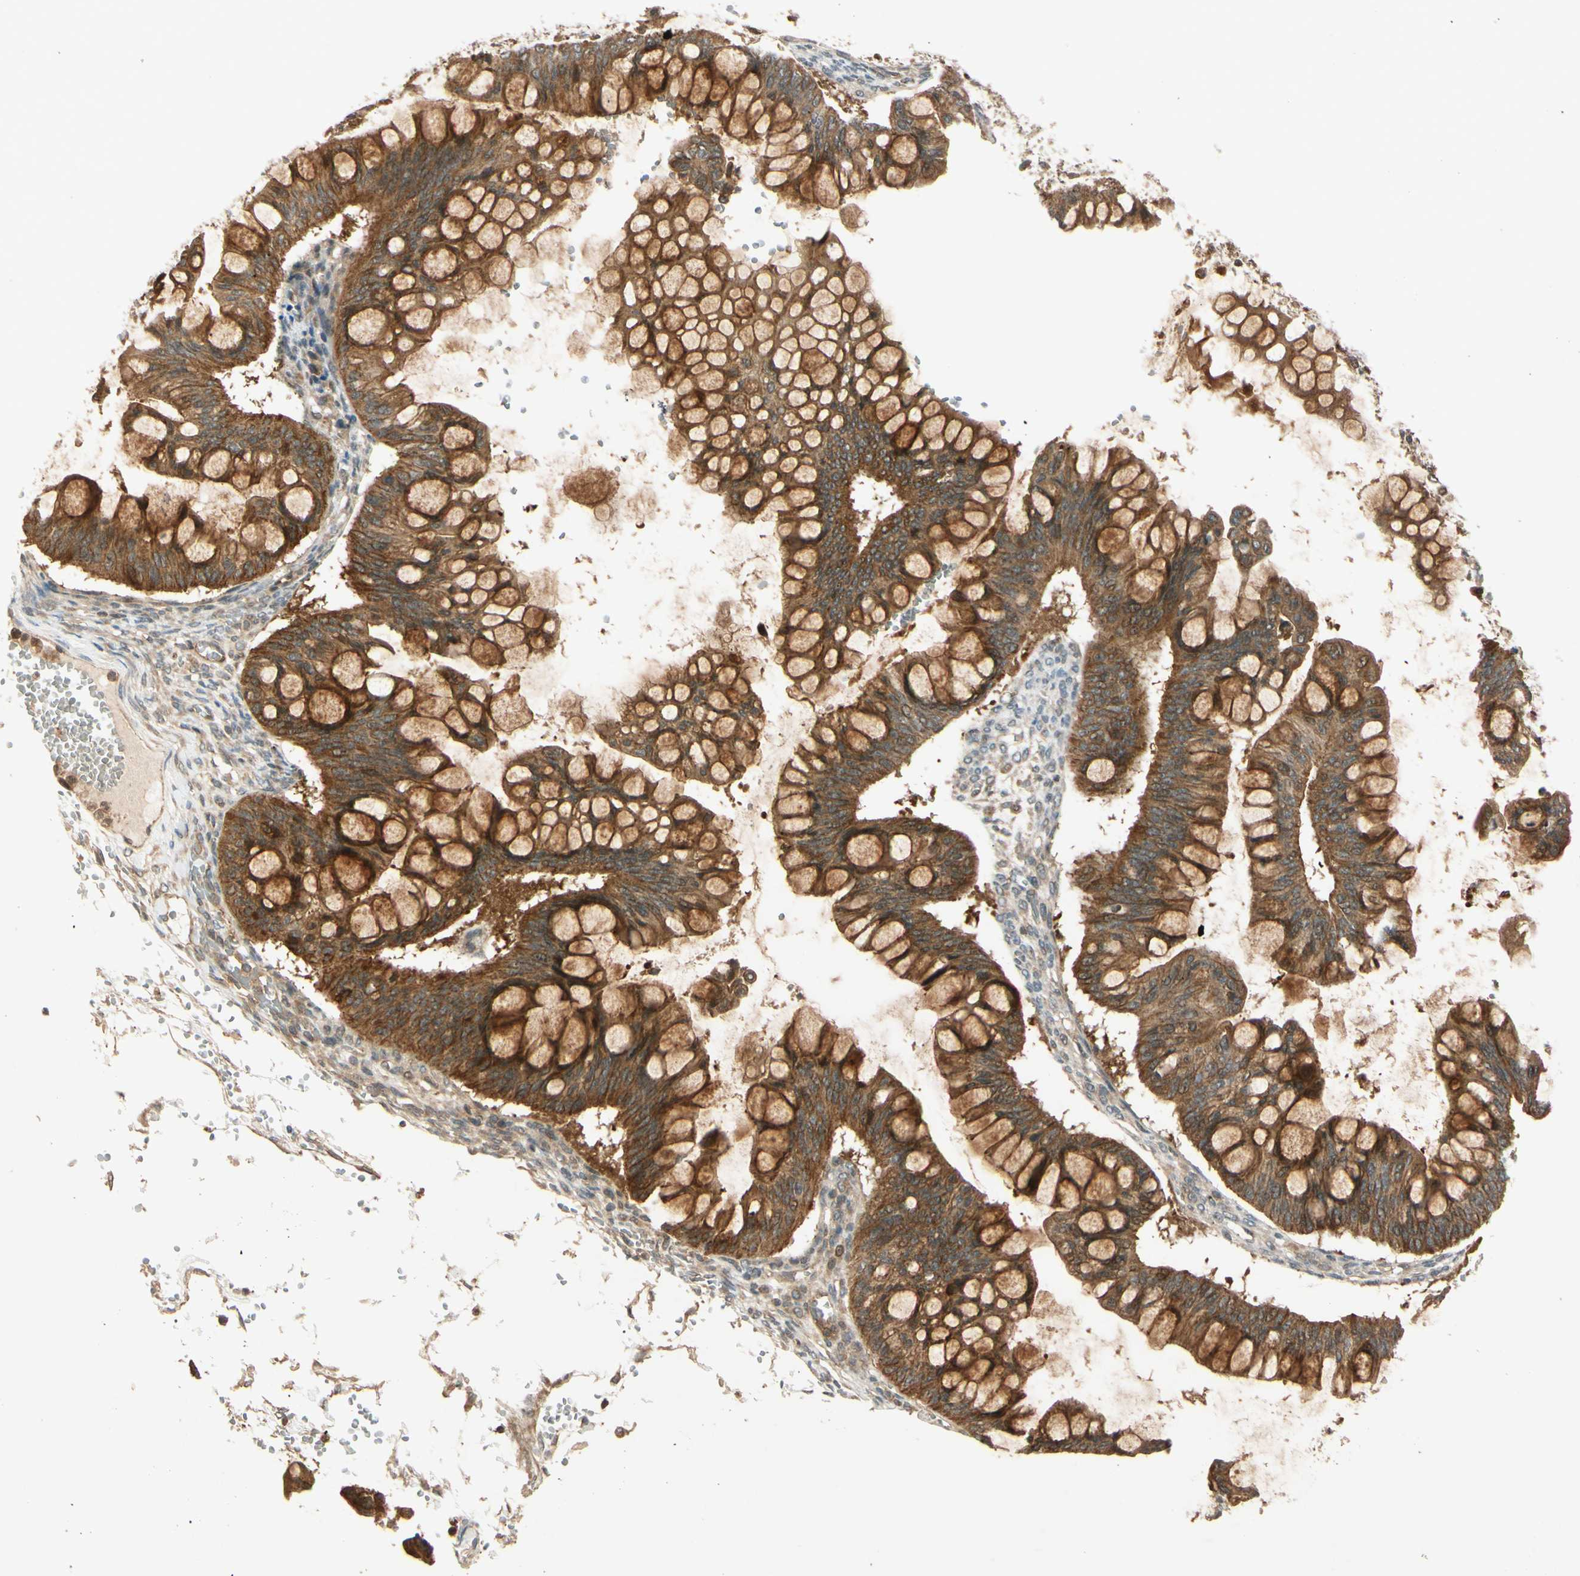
{"staining": {"intensity": "strong", "quantity": ">75%", "location": "cytoplasmic/membranous"}, "tissue": "ovarian cancer", "cell_type": "Tumor cells", "image_type": "cancer", "snomed": [{"axis": "morphology", "description": "Cystadenocarcinoma, mucinous, NOS"}, {"axis": "topography", "description": "Ovary"}], "caption": "Brown immunohistochemical staining in ovarian cancer (mucinous cystadenocarcinoma) reveals strong cytoplasmic/membranous positivity in approximately >75% of tumor cells.", "gene": "EPHA8", "patient": {"sex": "female", "age": 73}}